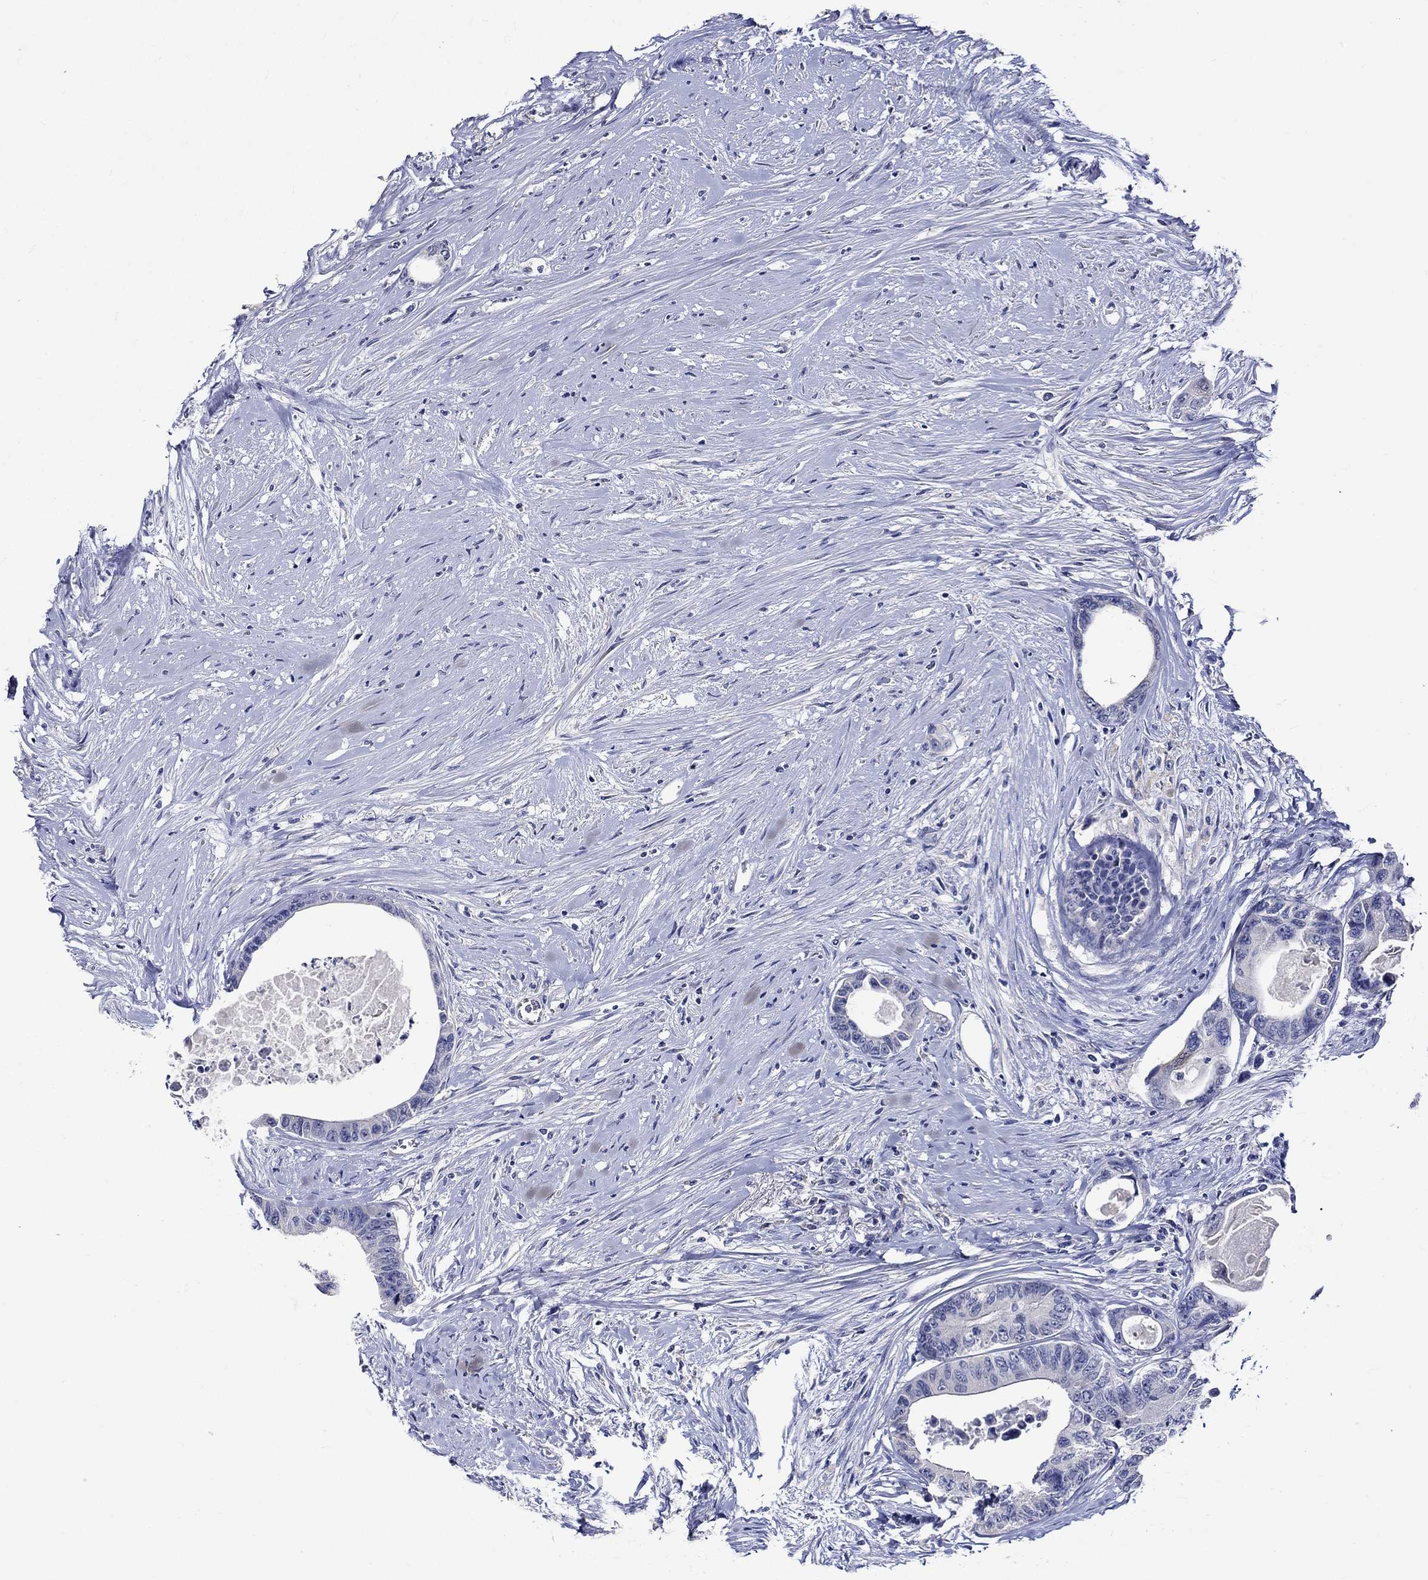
{"staining": {"intensity": "negative", "quantity": "none", "location": "none"}, "tissue": "colorectal cancer", "cell_type": "Tumor cells", "image_type": "cancer", "snomed": [{"axis": "morphology", "description": "Adenocarcinoma, NOS"}, {"axis": "topography", "description": "Rectum"}], "caption": "The photomicrograph displays no staining of tumor cells in colorectal cancer.", "gene": "CRYAB", "patient": {"sex": "male", "age": 59}}